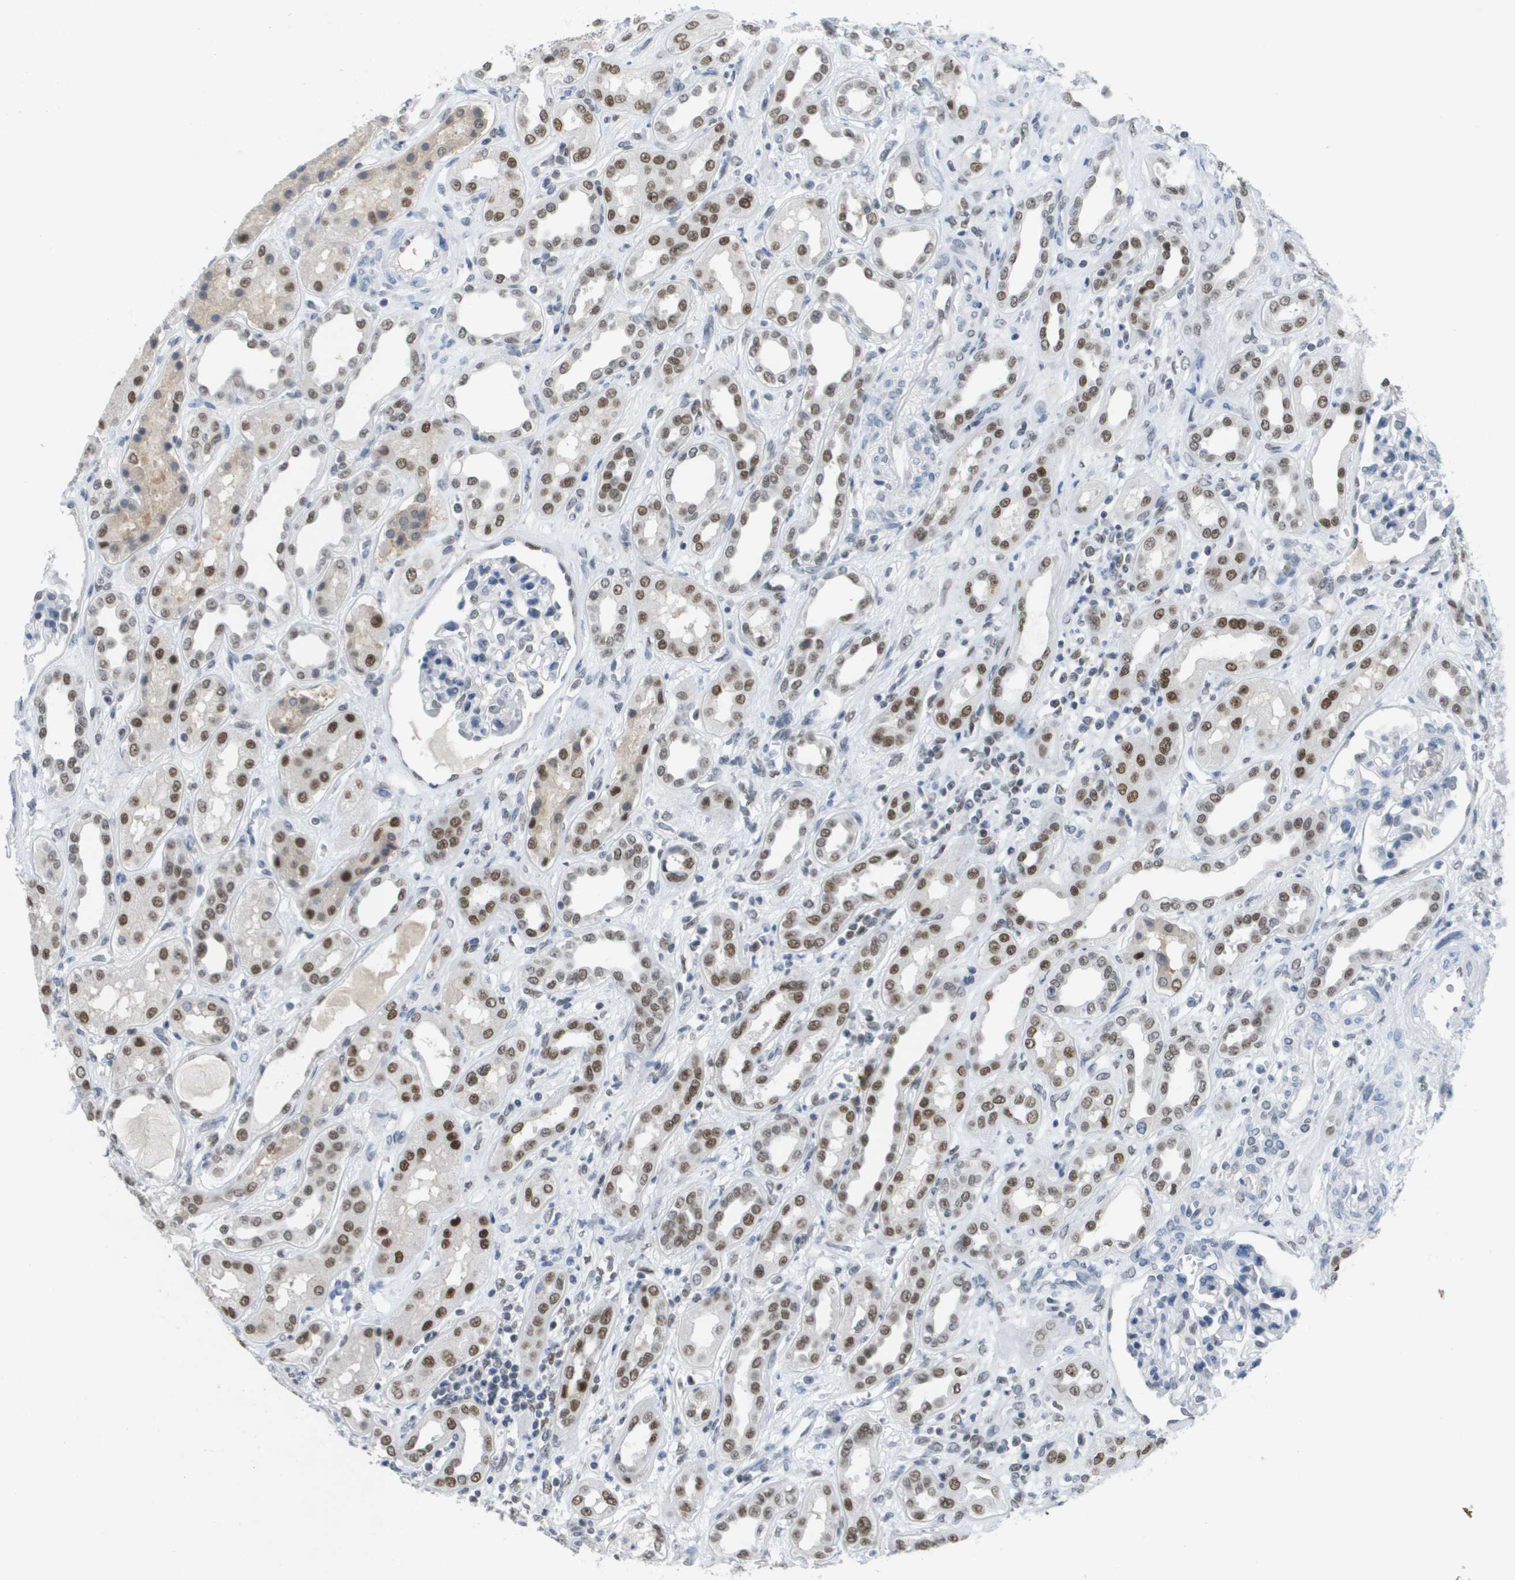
{"staining": {"intensity": "negative", "quantity": "none", "location": "none"}, "tissue": "kidney", "cell_type": "Cells in glomeruli", "image_type": "normal", "snomed": [{"axis": "morphology", "description": "Normal tissue, NOS"}, {"axis": "topography", "description": "Kidney"}], "caption": "Cells in glomeruli are negative for brown protein staining in unremarkable kidney. (DAB immunohistochemistry visualized using brightfield microscopy, high magnification).", "gene": "TP53RK", "patient": {"sex": "male", "age": 59}}